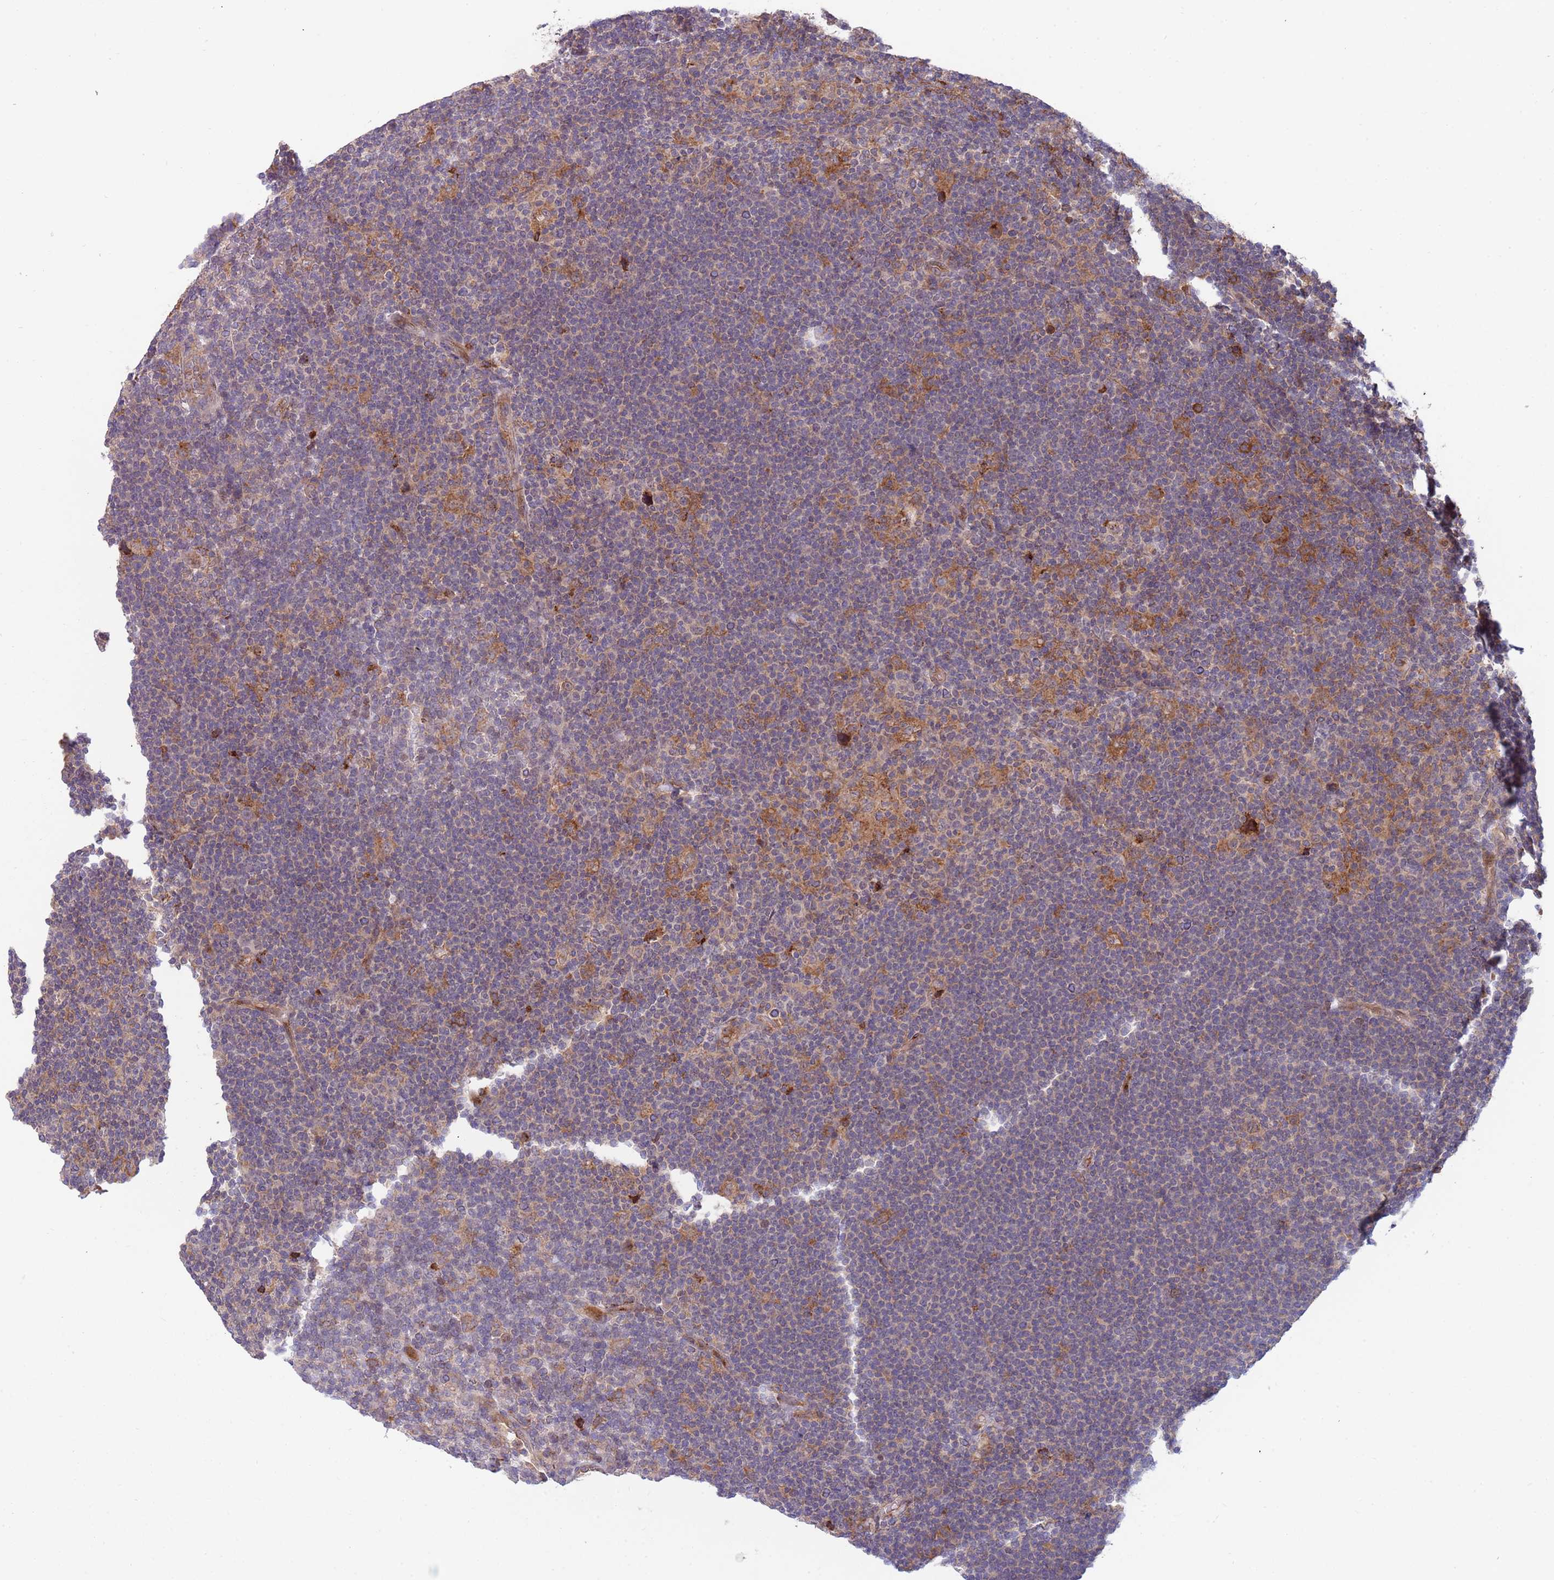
{"staining": {"intensity": "moderate", "quantity": "25%-75%", "location": "cytoplasmic/membranous"}, "tissue": "lymphoma", "cell_type": "Tumor cells", "image_type": "cancer", "snomed": [{"axis": "morphology", "description": "Hodgkin's disease, NOS"}, {"axis": "topography", "description": "Lymph node"}], "caption": "Lymphoma stained for a protein exhibits moderate cytoplasmic/membranous positivity in tumor cells.", "gene": "BTBD7", "patient": {"sex": "female", "age": 57}}